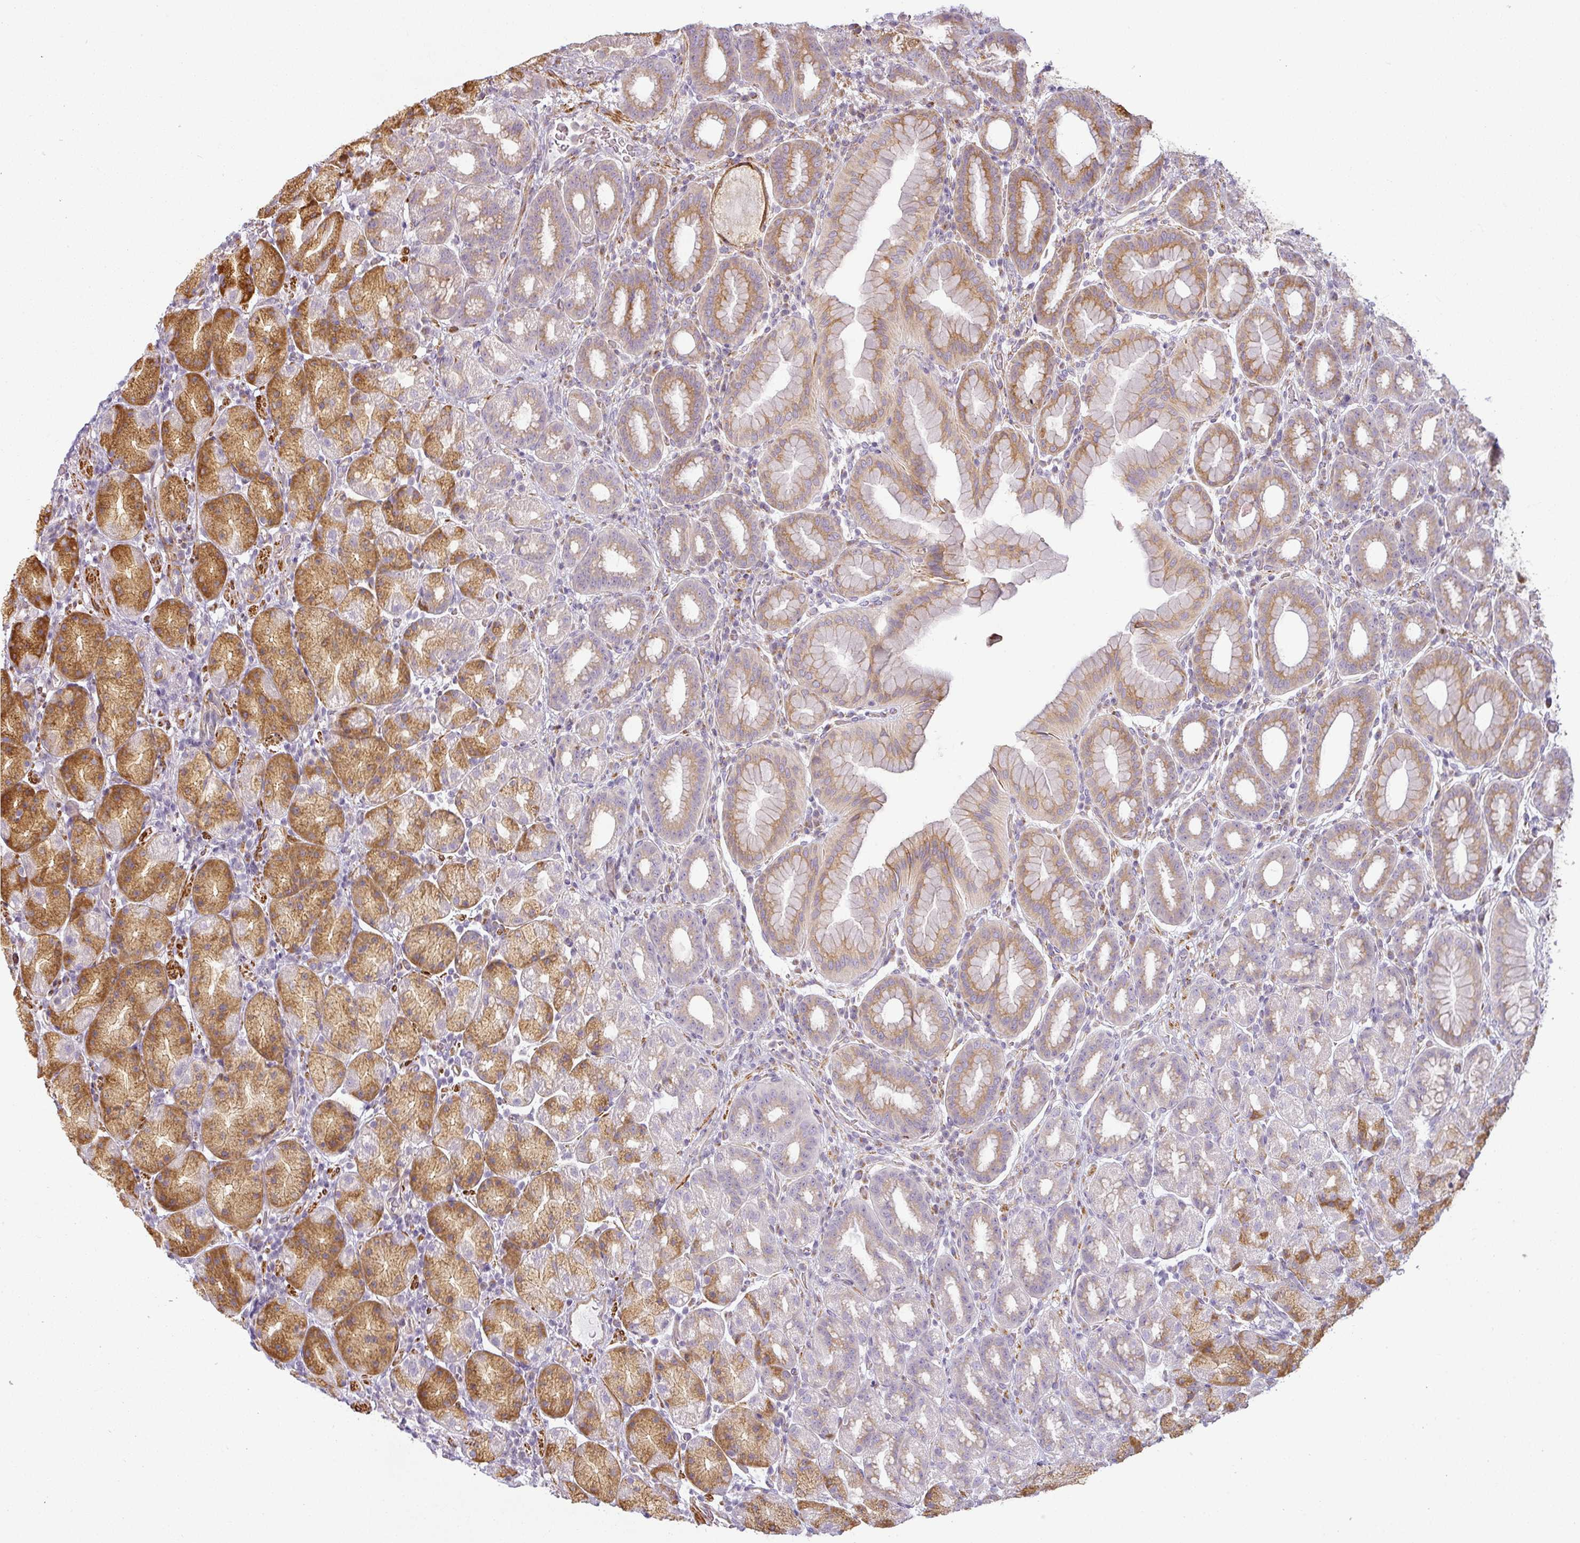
{"staining": {"intensity": "moderate", "quantity": "25%-75%", "location": "cytoplasmic/membranous"}, "tissue": "stomach", "cell_type": "Glandular cells", "image_type": "normal", "snomed": [{"axis": "morphology", "description": "Normal tissue, NOS"}, {"axis": "topography", "description": "Stomach, upper"}, {"axis": "topography", "description": "Stomach"}], "caption": "IHC histopathology image of unremarkable stomach: stomach stained using immunohistochemistry (IHC) reveals medium levels of moderate protein expression localized specifically in the cytoplasmic/membranous of glandular cells, appearing as a cytoplasmic/membranous brown color.", "gene": "CCDC144A", "patient": {"sex": "male", "age": 68}}